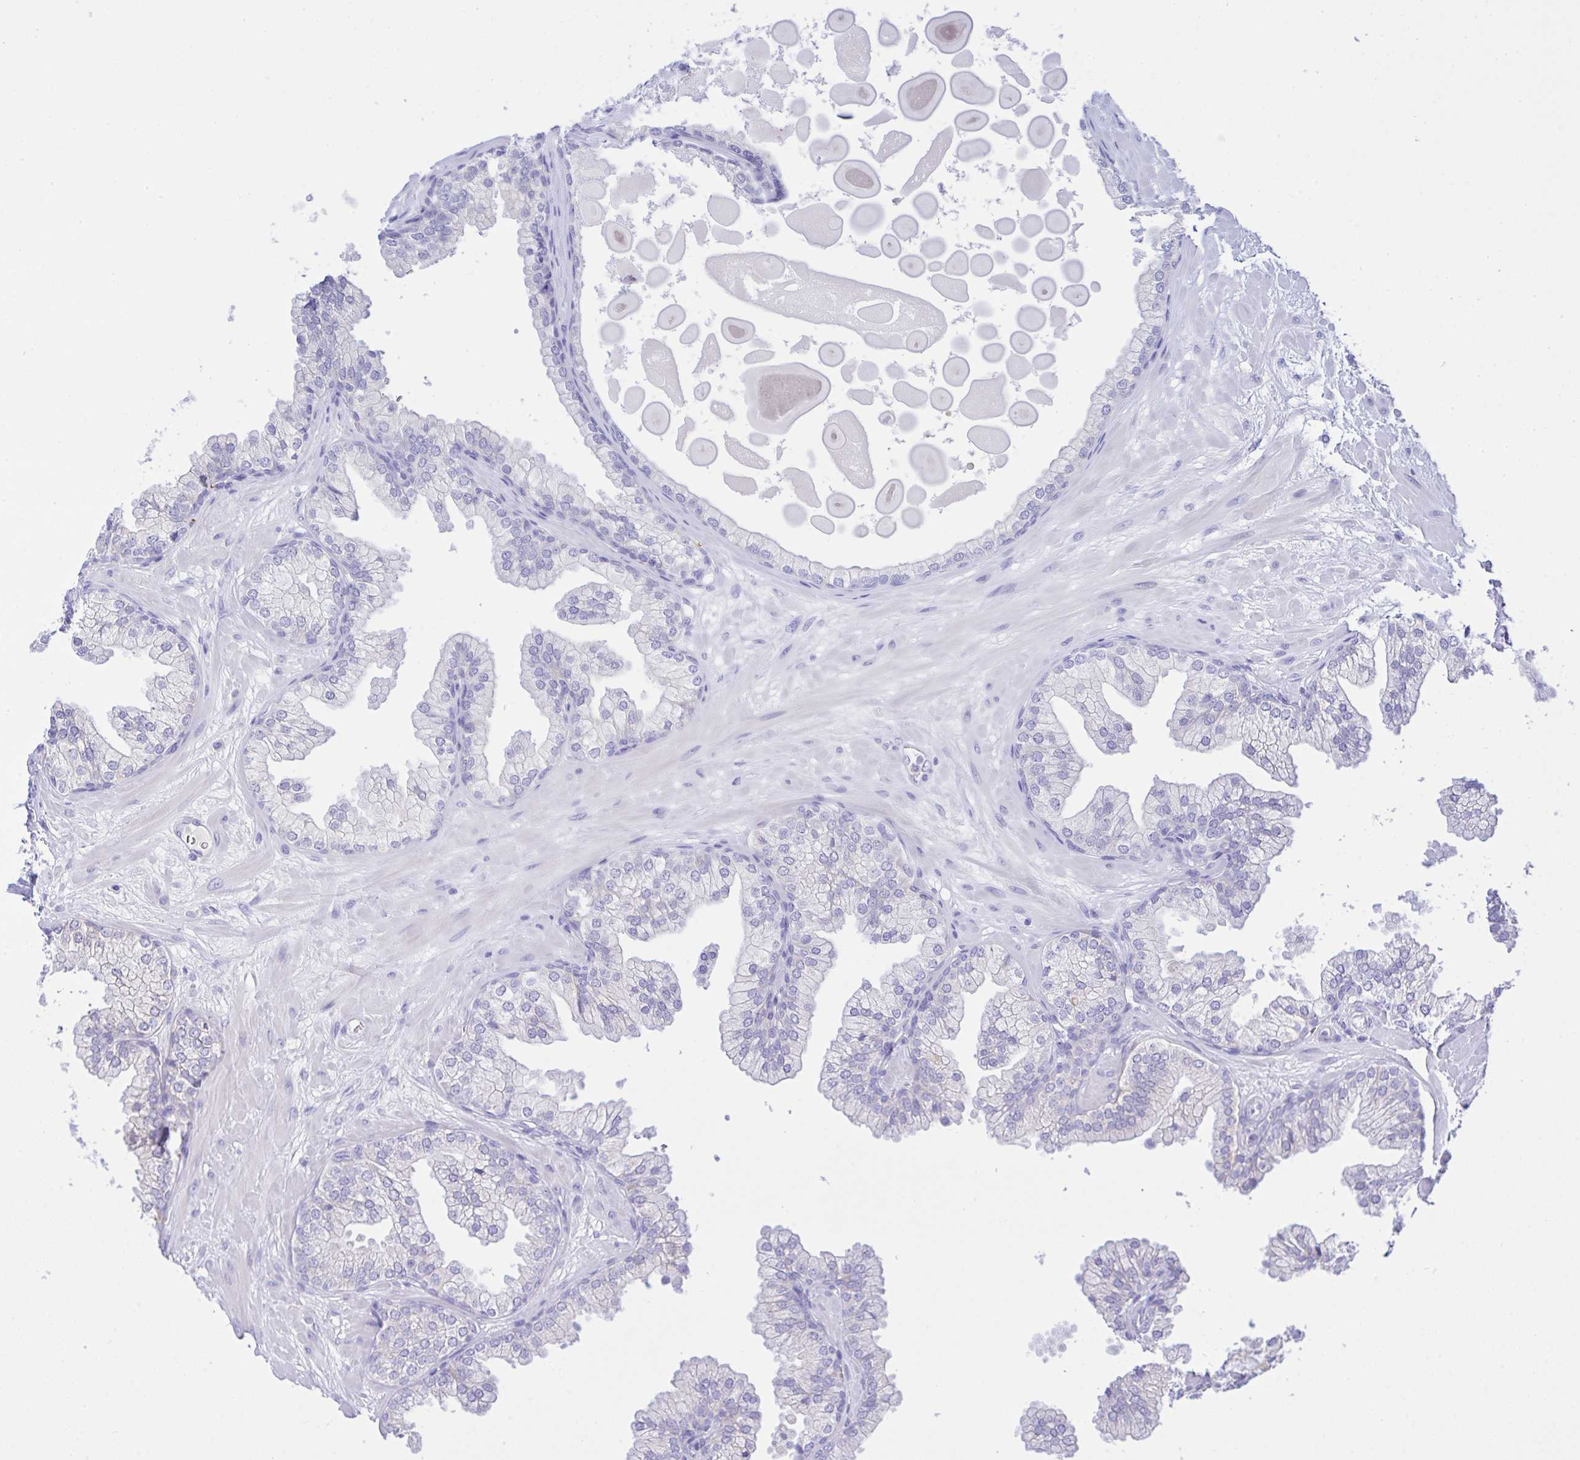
{"staining": {"intensity": "negative", "quantity": "none", "location": "none"}, "tissue": "prostate", "cell_type": "Glandular cells", "image_type": "normal", "snomed": [{"axis": "morphology", "description": "Normal tissue, NOS"}, {"axis": "topography", "description": "Prostate"}, {"axis": "topography", "description": "Peripheral nerve tissue"}], "caption": "Benign prostate was stained to show a protein in brown. There is no significant positivity in glandular cells. (Brightfield microscopy of DAB (3,3'-diaminobenzidine) IHC at high magnification).", "gene": "ZNF221", "patient": {"sex": "male", "age": 61}}